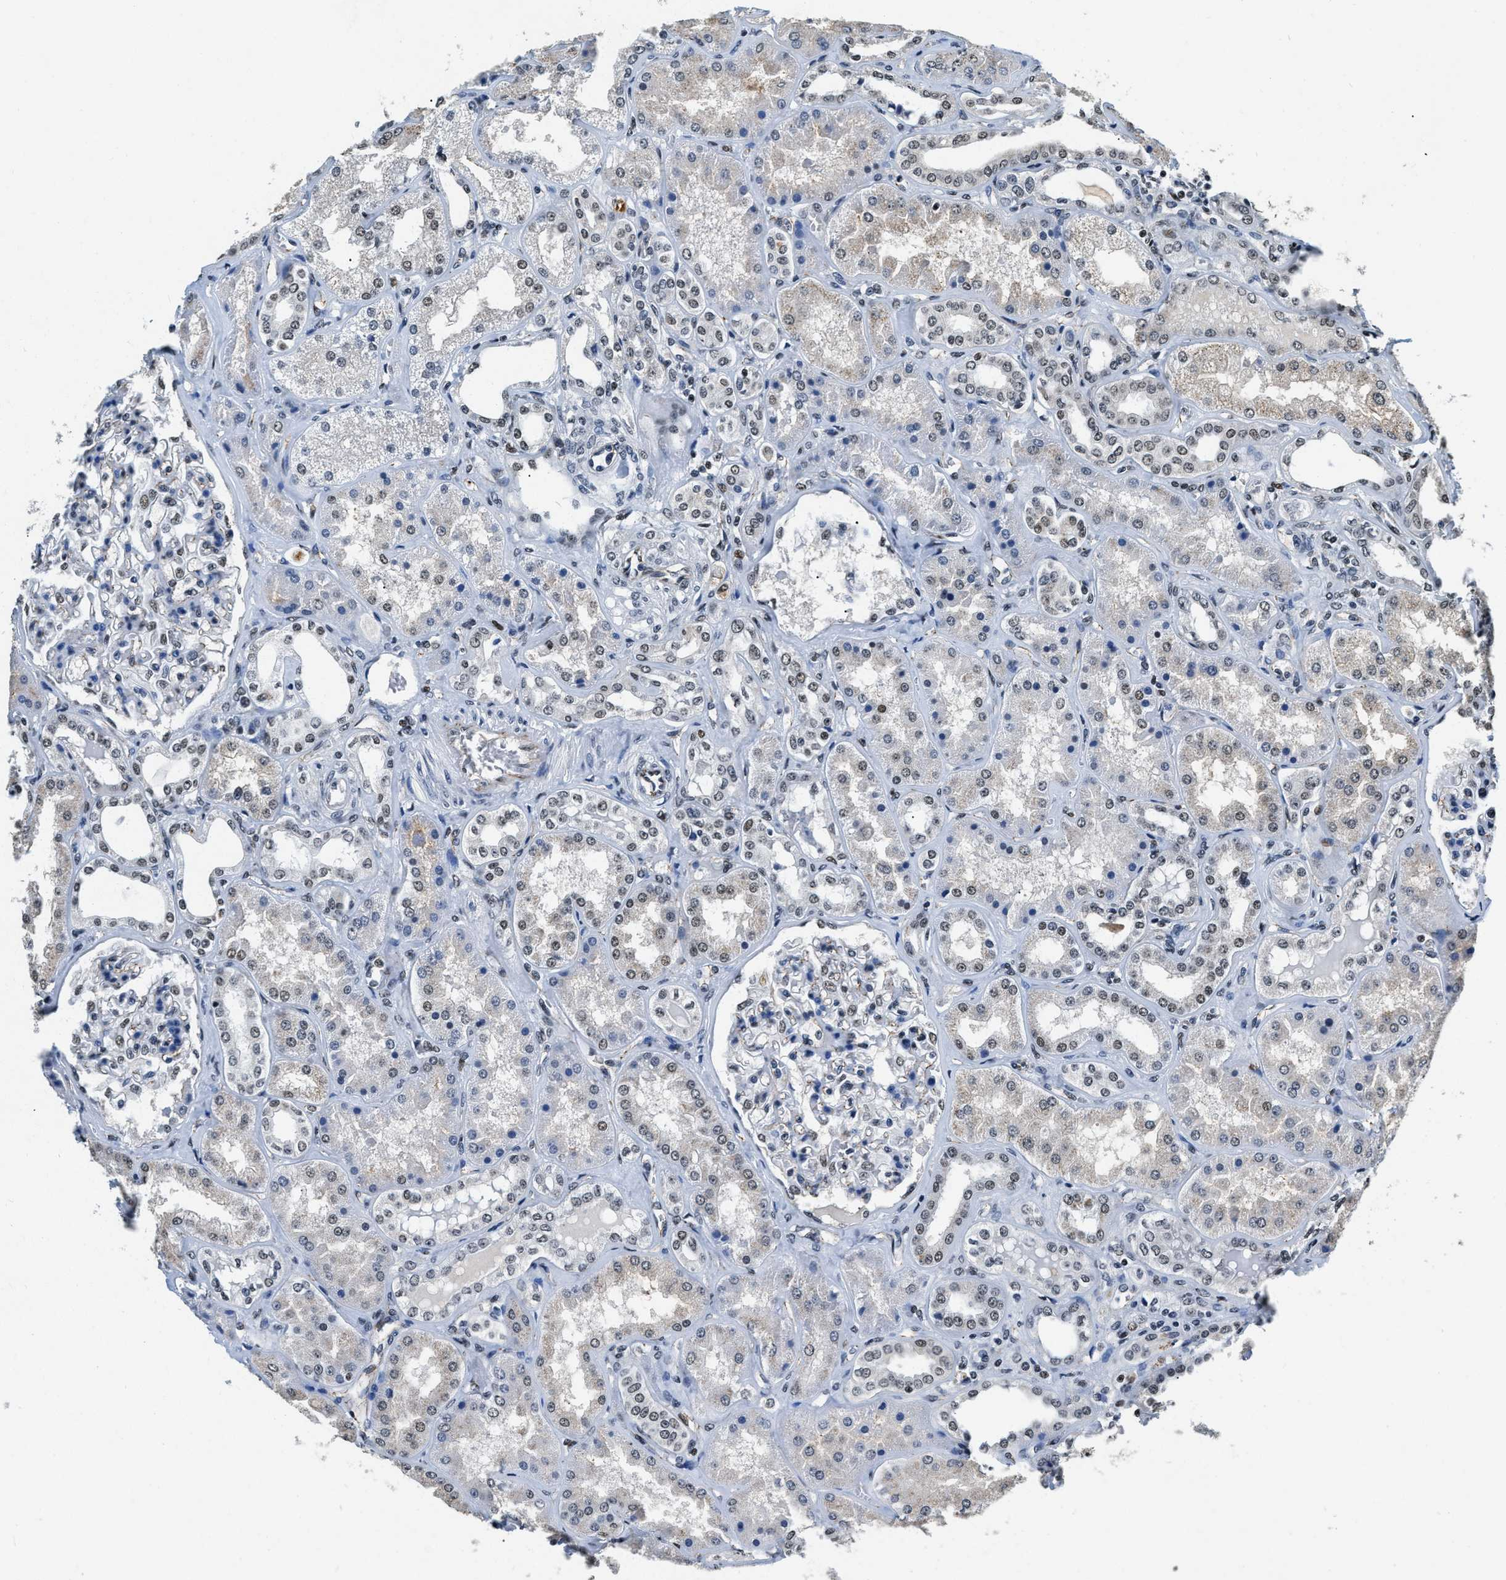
{"staining": {"intensity": "weak", "quantity": "25%-75%", "location": "nuclear"}, "tissue": "kidney", "cell_type": "Cells in glomeruli", "image_type": "normal", "snomed": [{"axis": "morphology", "description": "Normal tissue, NOS"}, {"axis": "topography", "description": "Kidney"}], "caption": "This is a histology image of immunohistochemistry (IHC) staining of normal kidney, which shows weak positivity in the nuclear of cells in glomeruli.", "gene": "CCNE1", "patient": {"sex": "female", "age": 56}}